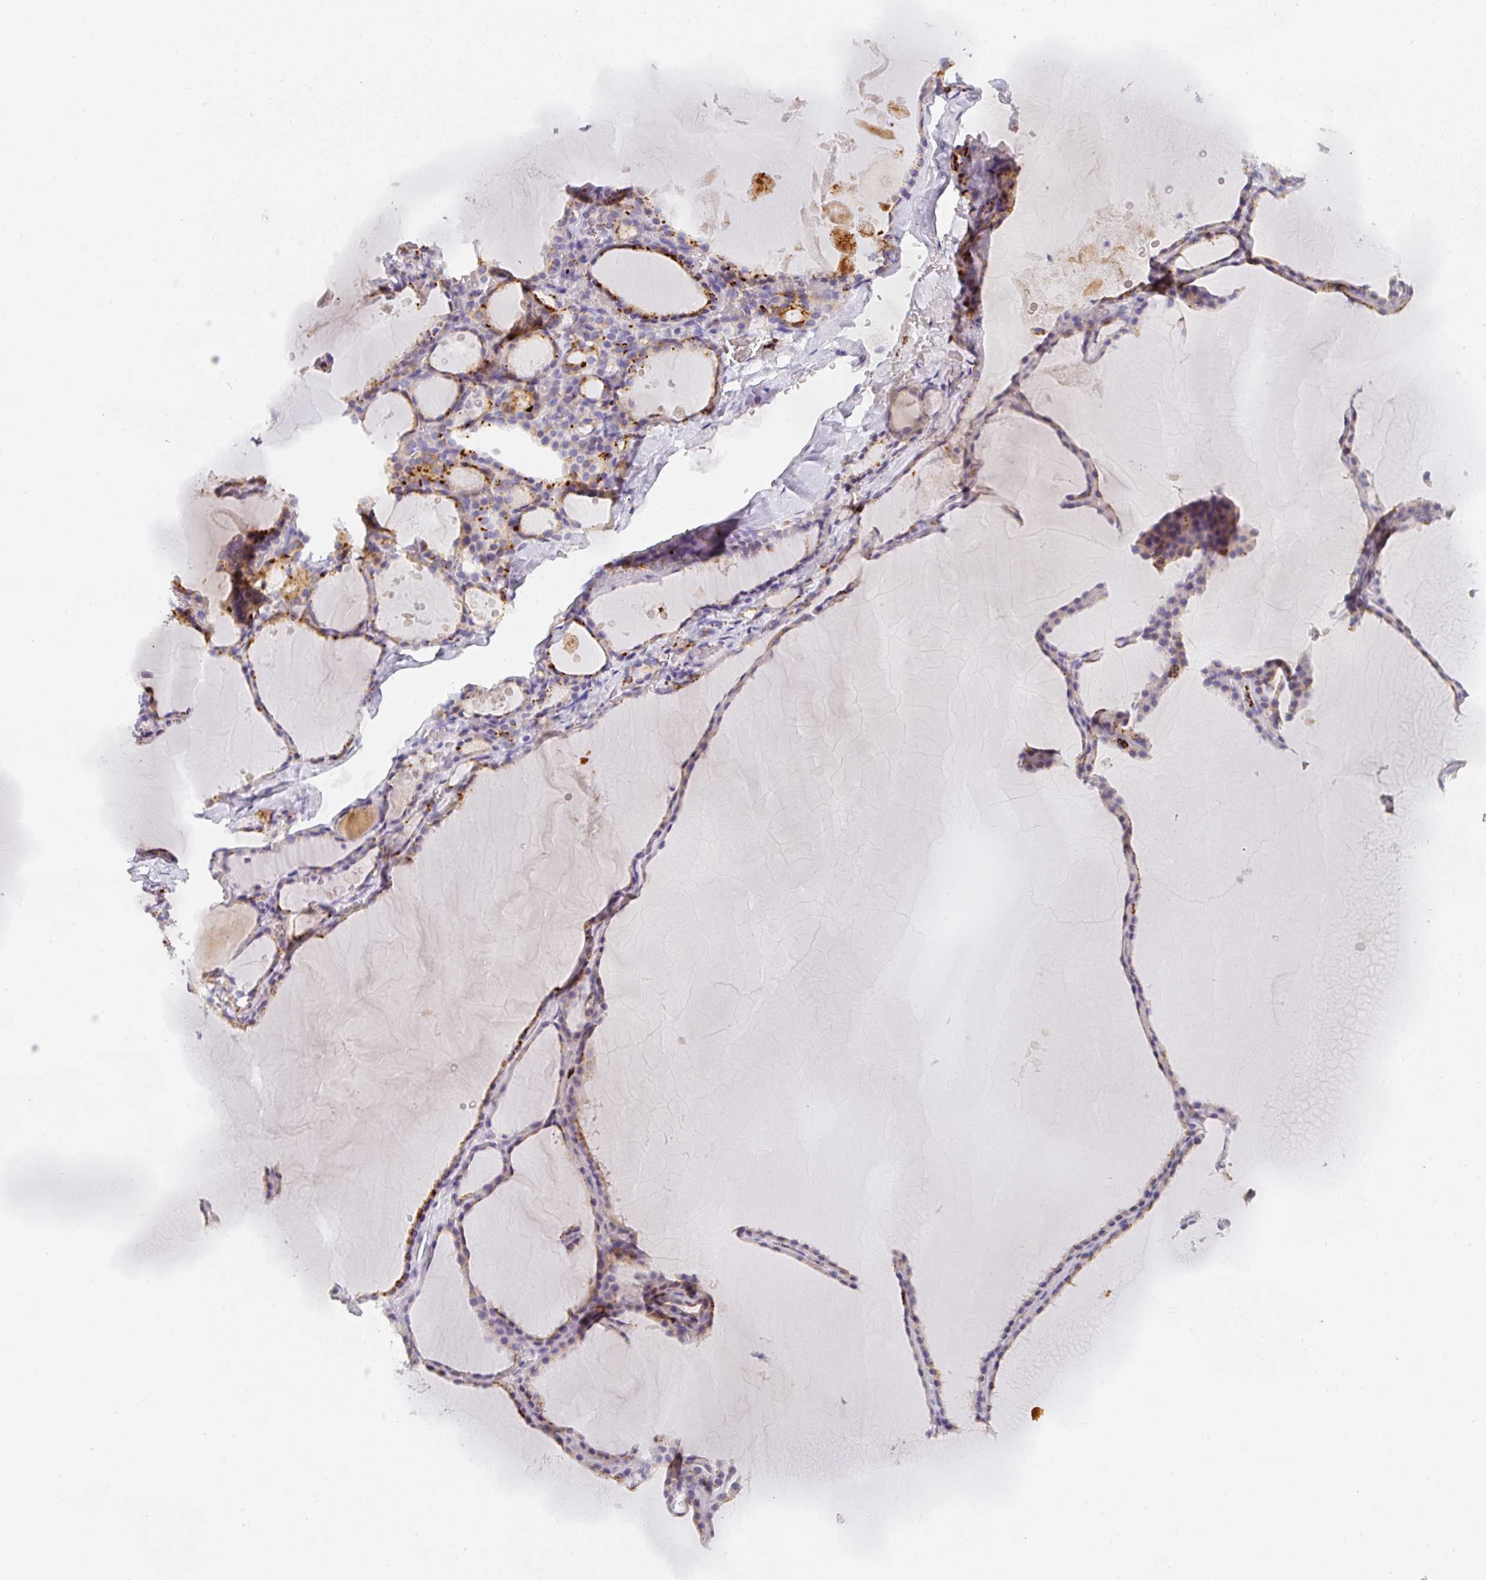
{"staining": {"intensity": "strong", "quantity": "25%-75%", "location": "cytoplasmic/membranous"}, "tissue": "thyroid gland", "cell_type": "Glandular cells", "image_type": "normal", "snomed": [{"axis": "morphology", "description": "Normal tissue, NOS"}, {"axis": "topography", "description": "Thyroid gland"}], "caption": "Brown immunohistochemical staining in unremarkable thyroid gland displays strong cytoplasmic/membranous staining in approximately 25%-75% of glandular cells. The staining was performed using DAB to visualize the protein expression in brown, while the nuclei were stained in blue with hematoxylin (Magnification: 20x).", "gene": "MMACHC", "patient": {"sex": "male", "age": 56}}